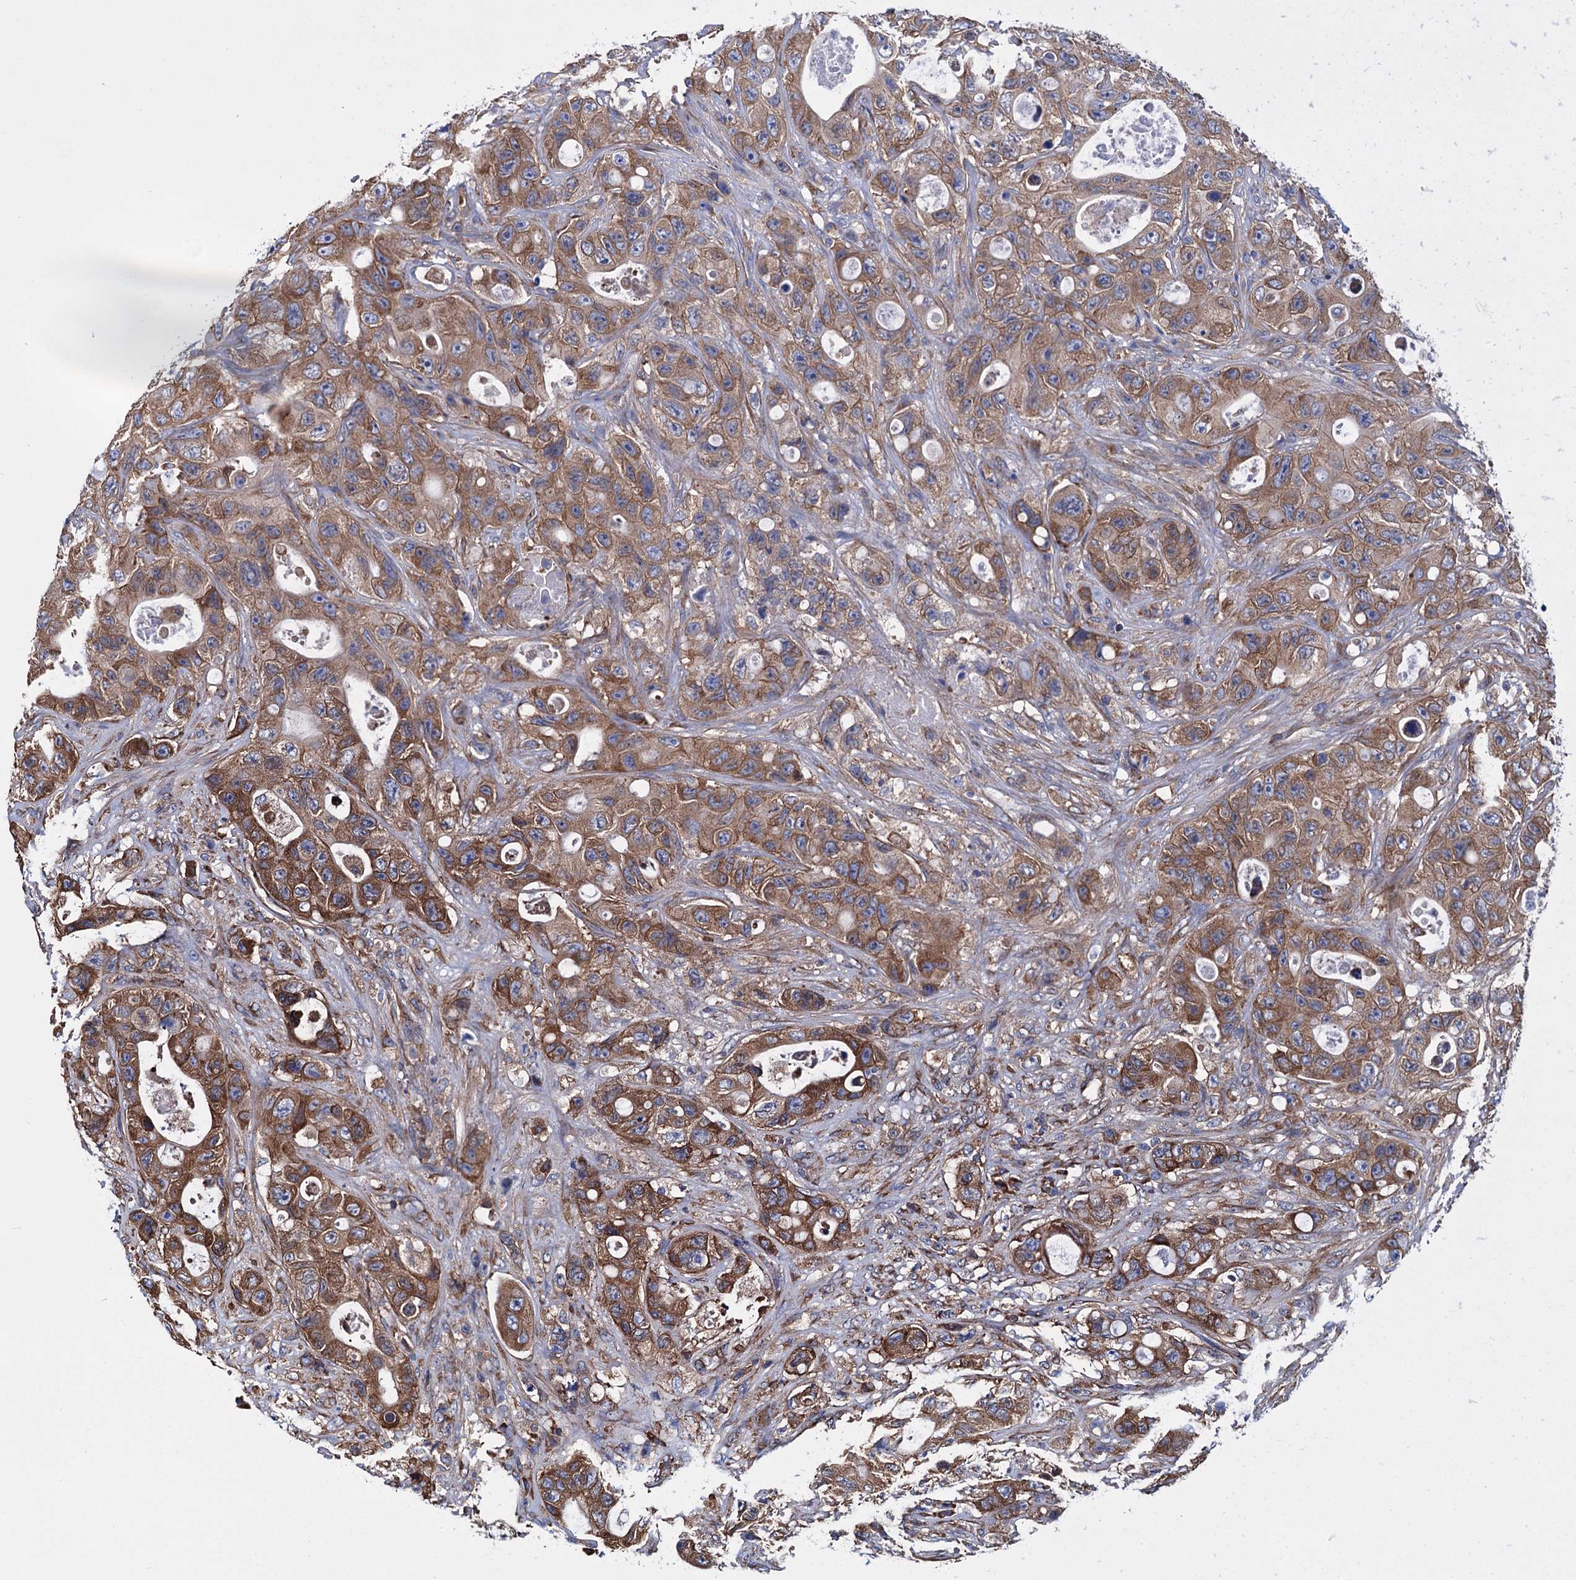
{"staining": {"intensity": "moderate", "quantity": ">75%", "location": "cytoplasmic/membranous"}, "tissue": "colorectal cancer", "cell_type": "Tumor cells", "image_type": "cancer", "snomed": [{"axis": "morphology", "description": "Adenocarcinoma, NOS"}, {"axis": "topography", "description": "Colon"}], "caption": "Colorectal adenocarcinoma stained with a protein marker demonstrates moderate staining in tumor cells.", "gene": "SLC12A7", "patient": {"sex": "female", "age": 46}}